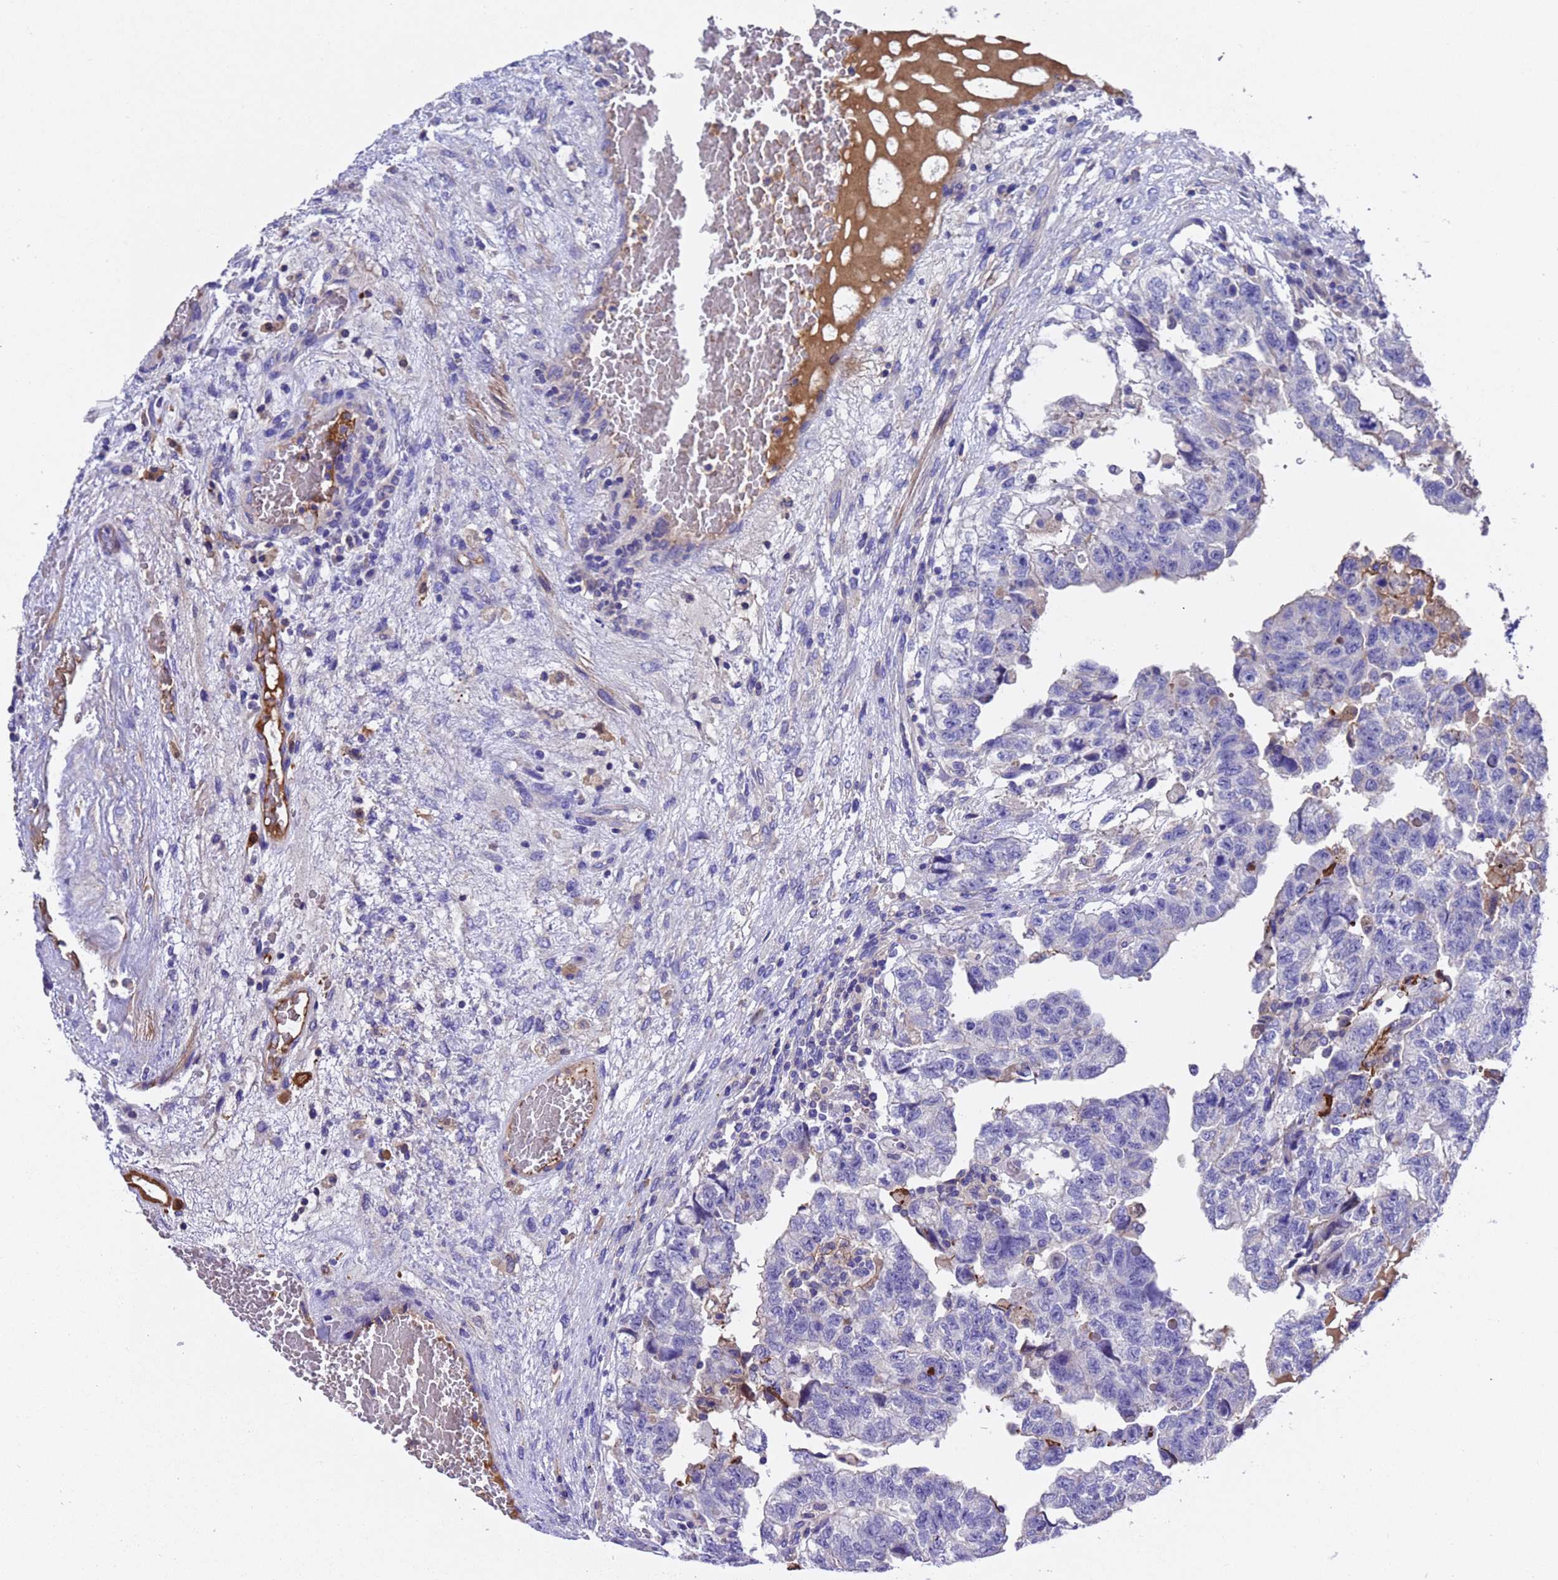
{"staining": {"intensity": "negative", "quantity": "none", "location": "none"}, "tissue": "testis cancer", "cell_type": "Tumor cells", "image_type": "cancer", "snomed": [{"axis": "morphology", "description": "Carcinoma, Embryonal, NOS"}, {"axis": "topography", "description": "Testis"}], "caption": "DAB (3,3'-diaminobenzidine) immunohistochemical staining of testis cancer demonstrates no significant positivity in tumor cells.", "gene": "ELP6", "patient": {"sex": "male", "age": 36}}